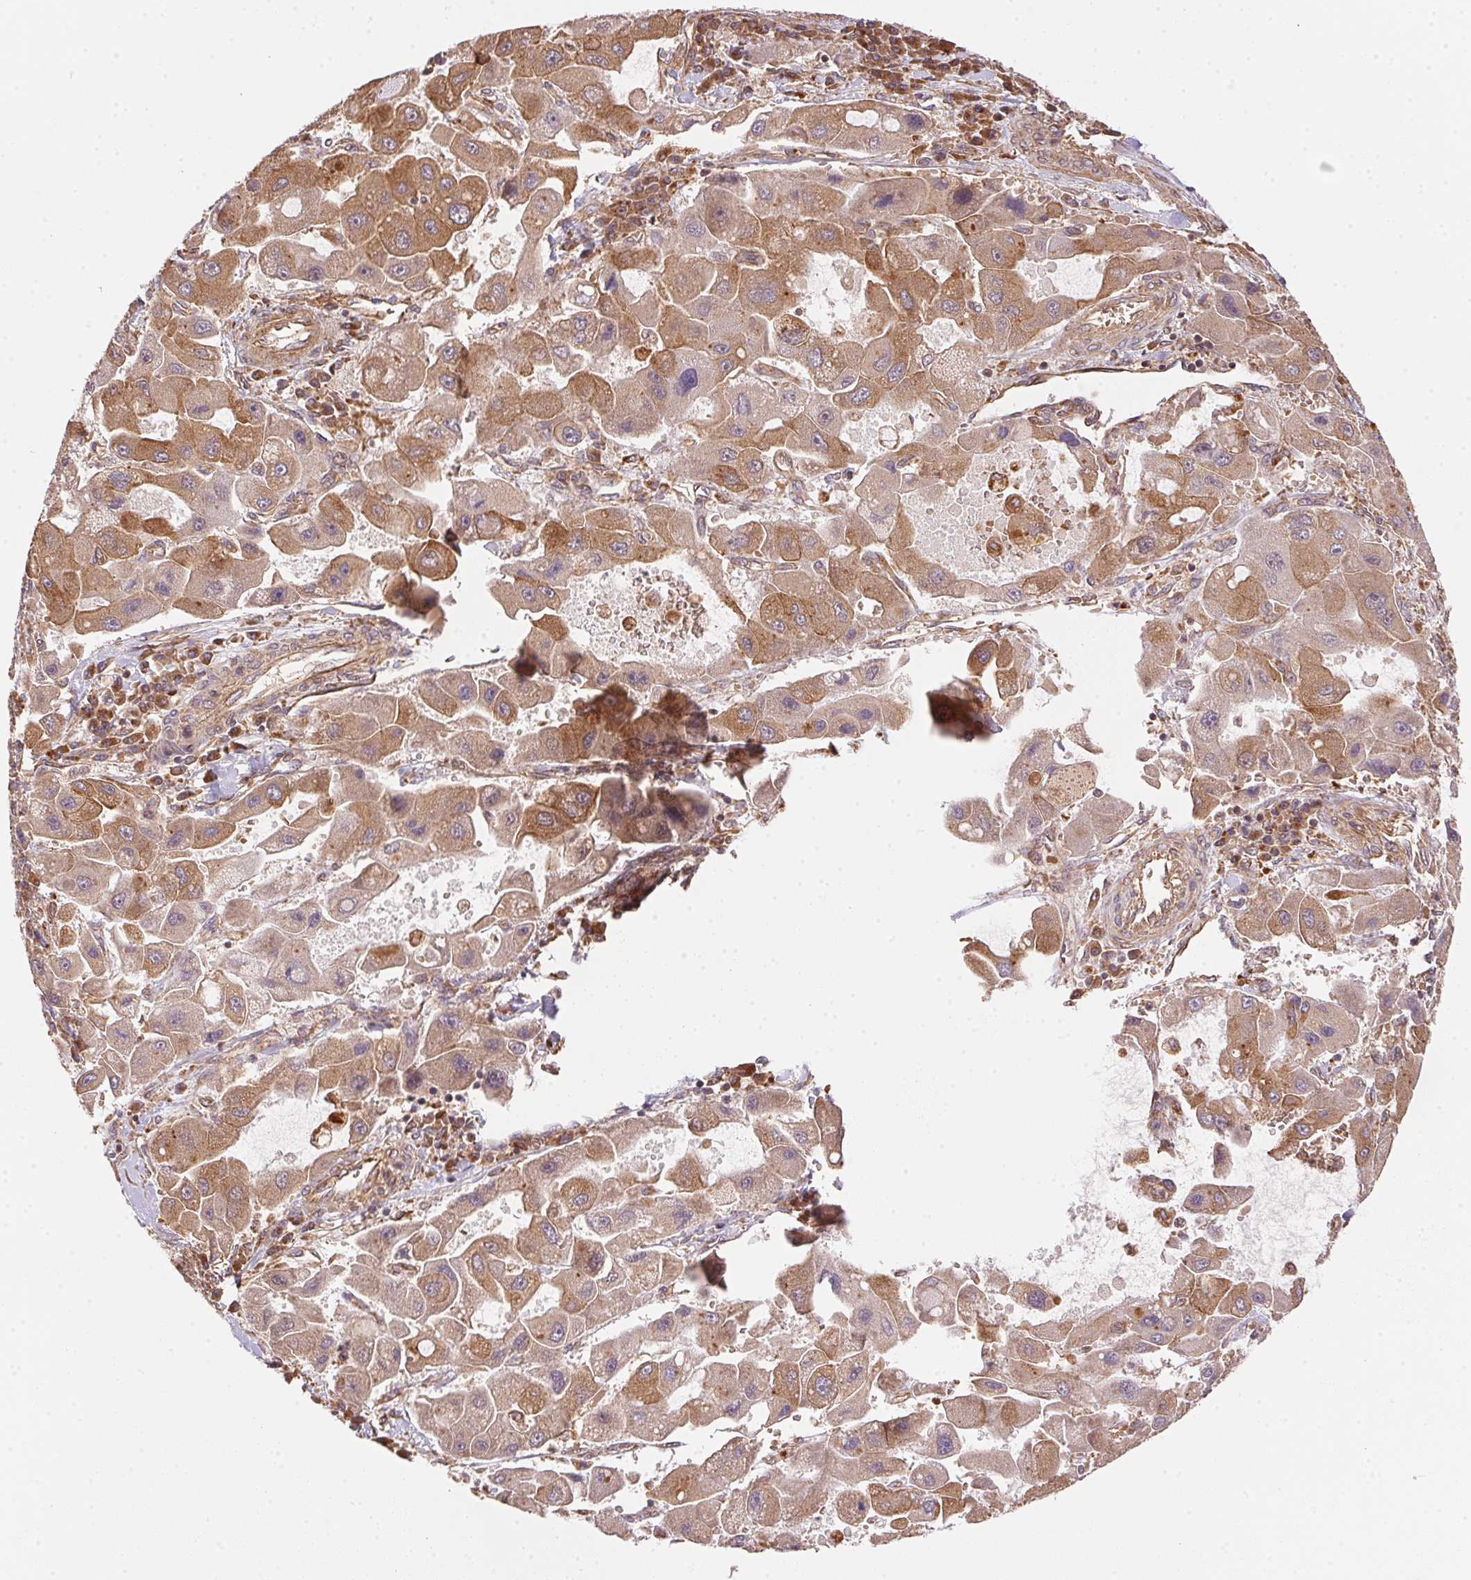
{"staining": {"intensity": "moderate", "quantity": "25%-75%", "location": "cytoplasmic/membranous"}, "tissue": "liver cancer", "cell_type": "Tumor cells", "image_type": "cancer", "snomed": [{"axis": "morphology", "description": "Carcinoma, Hepatocellular, NOS"}, {"axis": "topography", "description": "Liver"}], "caption": "Immunohistochemical staining of liver cancer (hepatocellular carcinoma) exhibits moderate cytoplasmic/membranous protein expression in about 25%-75% of tumor cells. (DAB (3,3'-diaminobenzidine) = brown stain, brightfield microscopy at high magnification).", "gene": "USE1", "patient": {"sex": "male", "age": 24}}